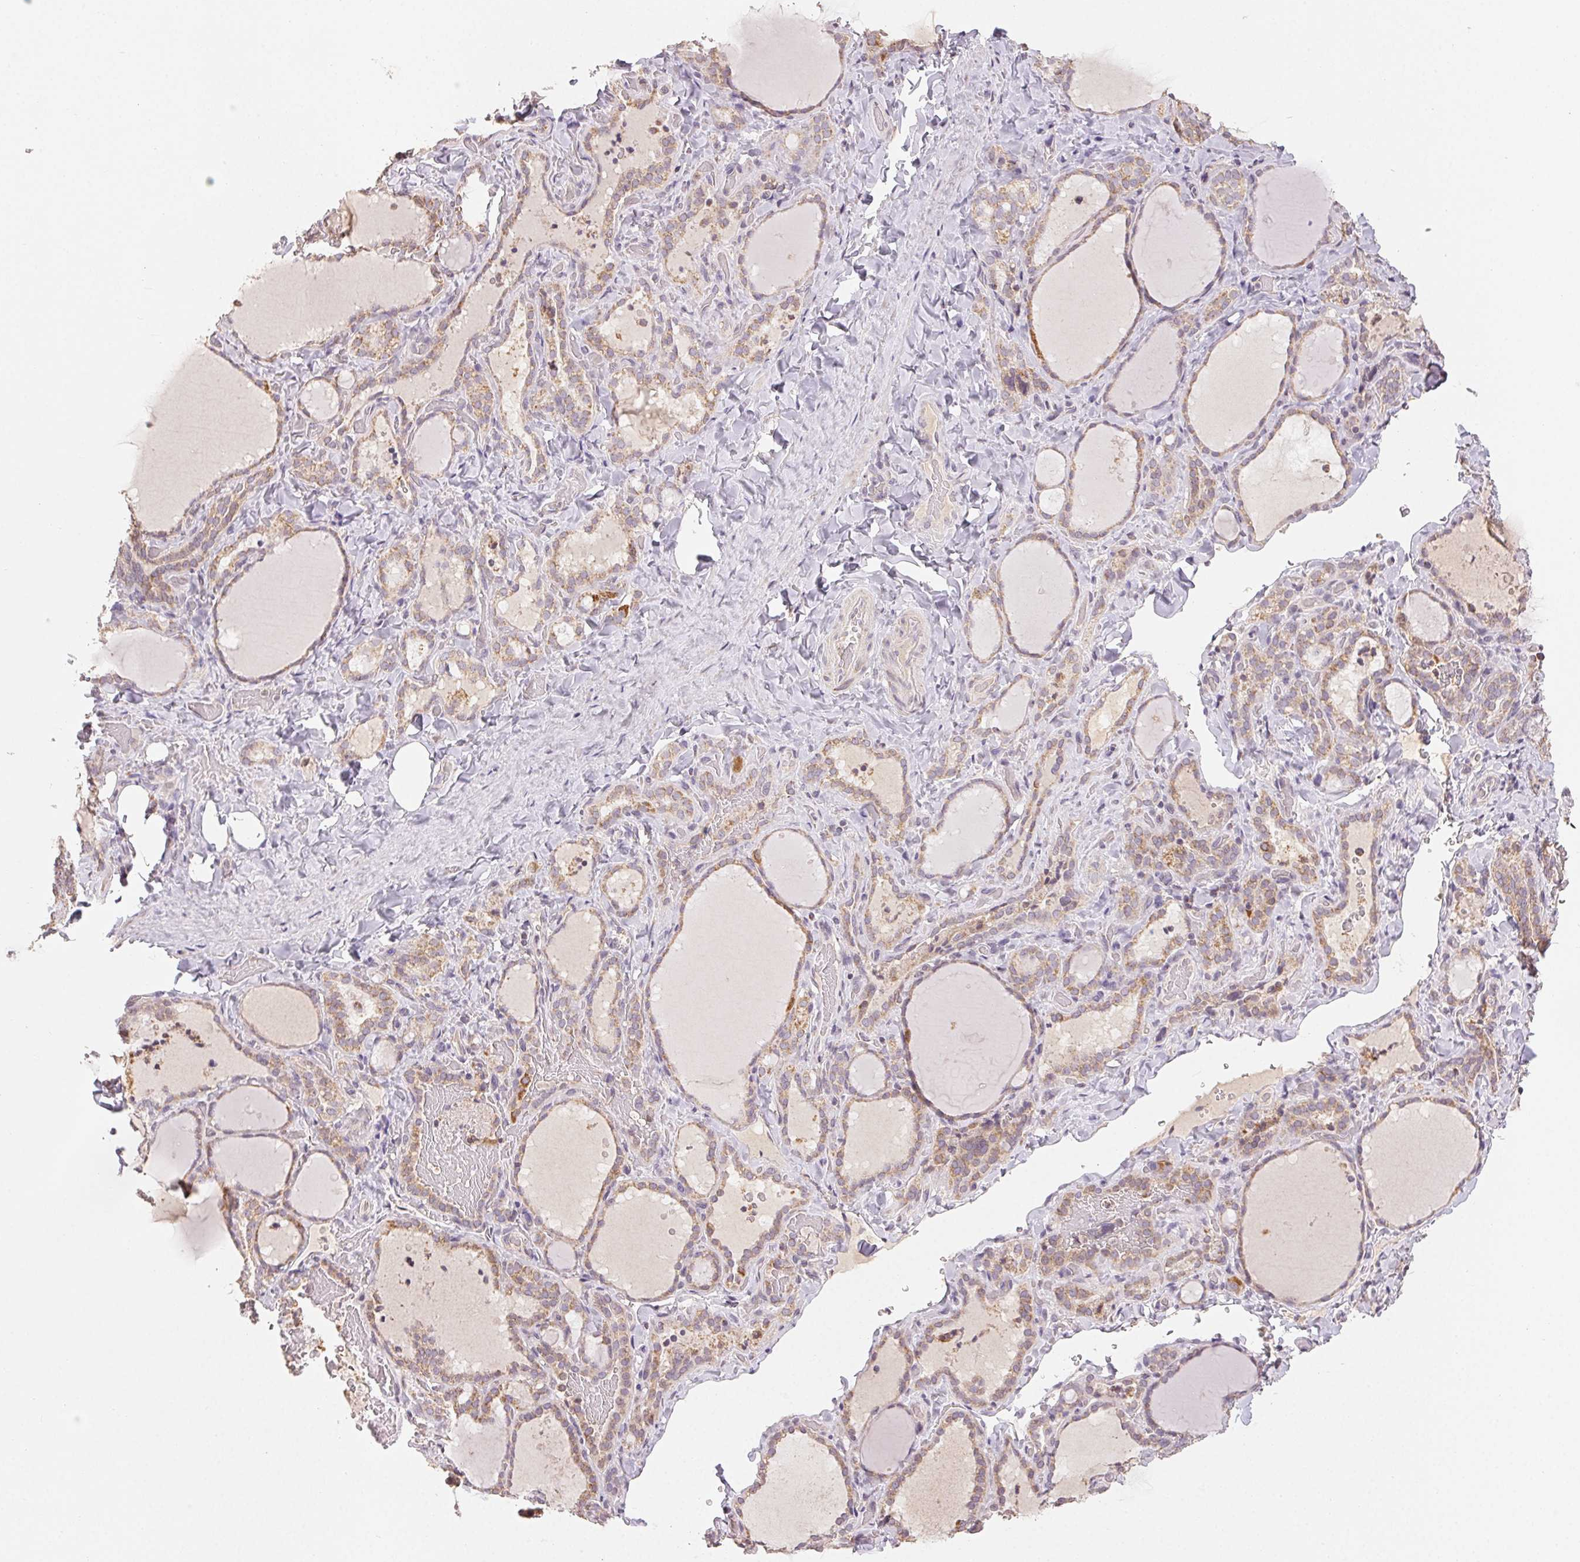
{"staining": {"intensity": "weak", "quantity": ">75%", "location": "cytoplasmic/membranous"}, "tissue": "thyroid gland", "cell_type": "Glandular cells", "image_type": "normal", "snomed": [{"axis": "morphology", "description": "Normal tissue, NOS"}, {"axis": "topography", "description": "Thyroid gland"}], "caption": "Brown immunohistochemical staining in unremarkable thyroid gland displays weak cytoplasmic/membranous expression in approximately >75% of glandular cells. (Stains: DAB in brown, nuclei in blue, Microscopy: brightfield microscopy at high magnification).", "gene": "CLASP1", "patient": {"sex": "female", "age": 22}}